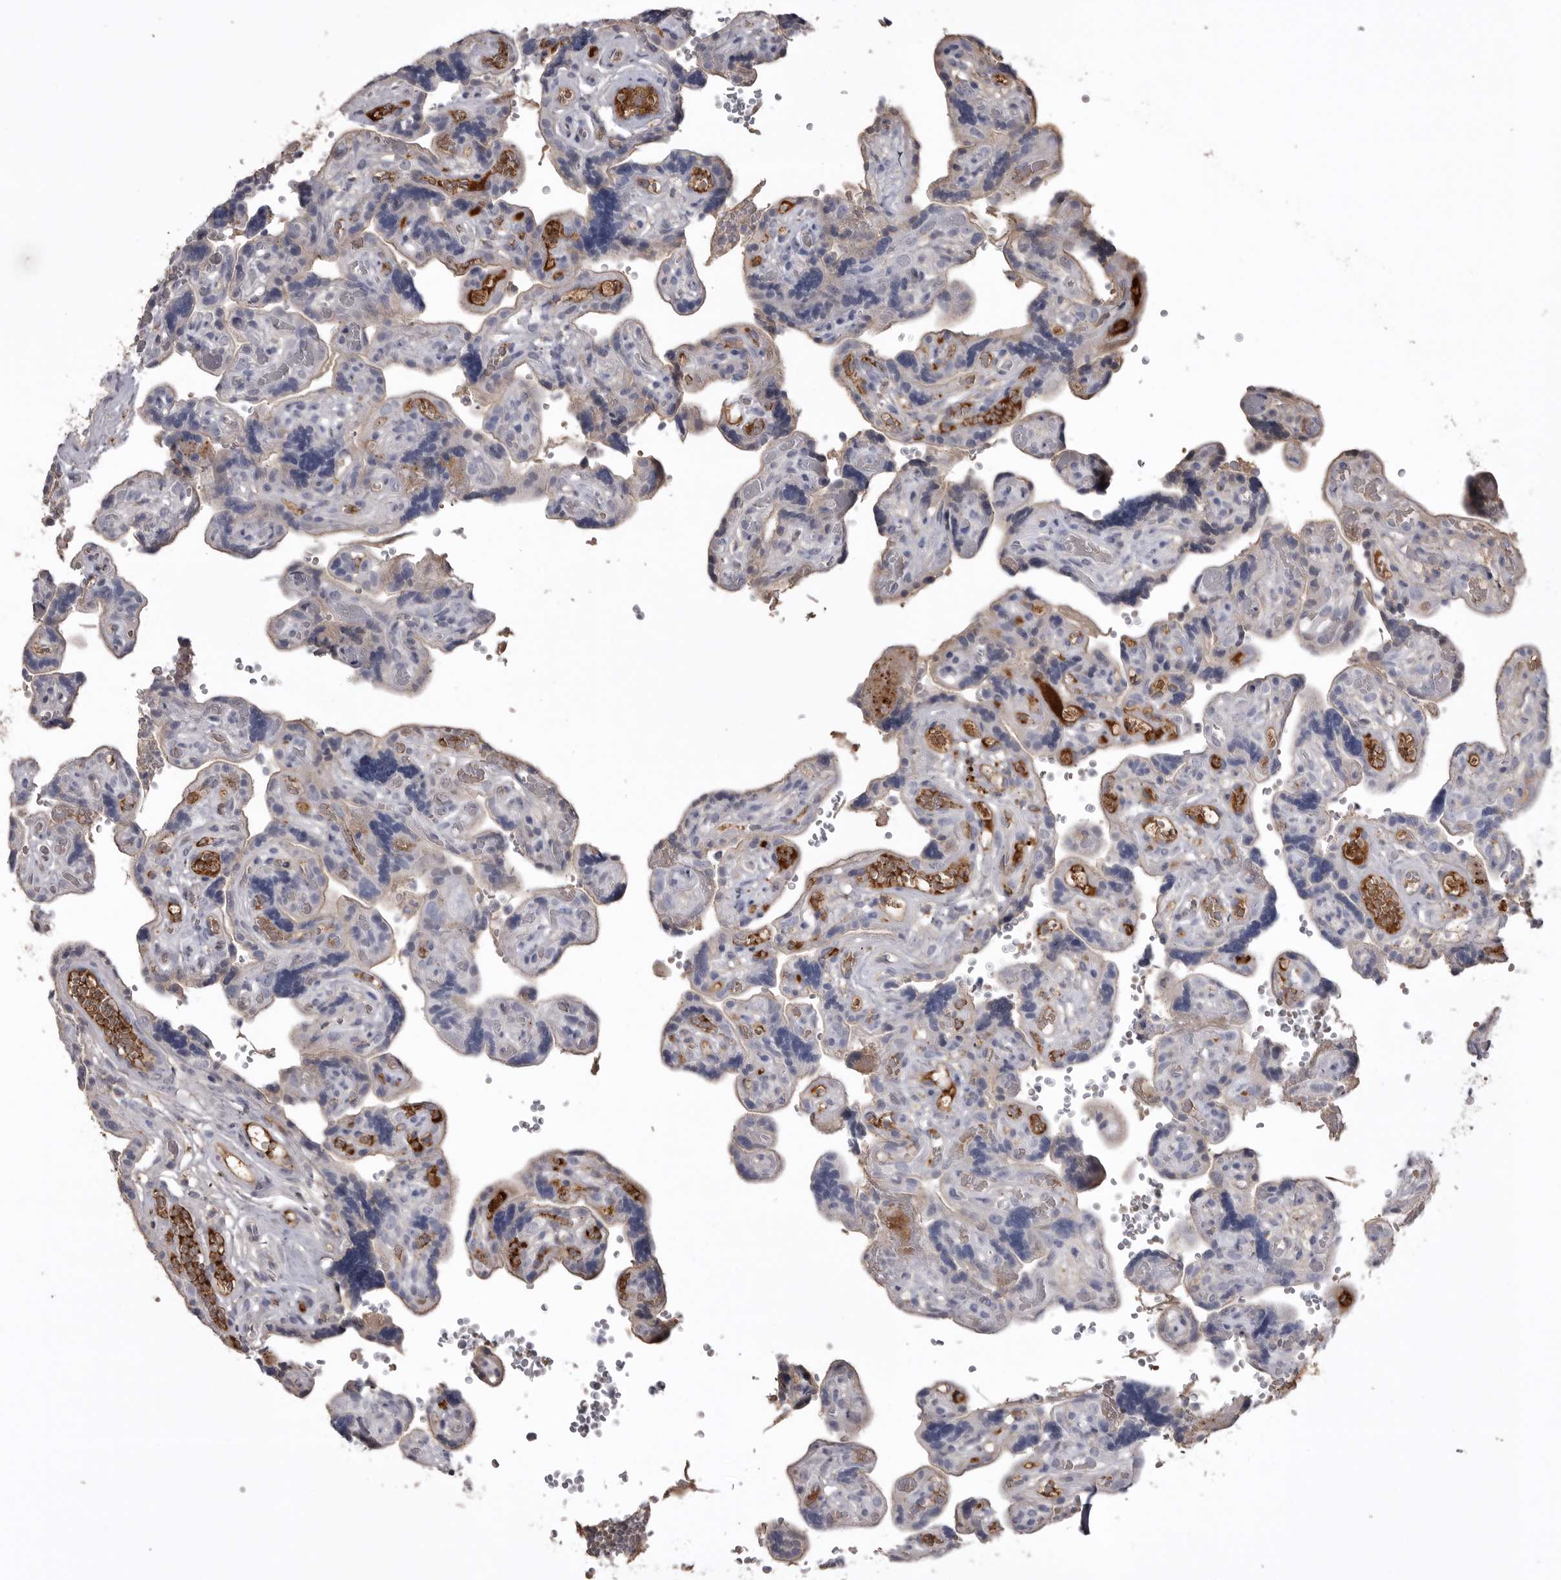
{"staining": {"intensity": "weak", "quantity": "<25%", "location": "cytoplasmic/membranous"}, "tissue": "placenta", "cell_type": "Trophoblastic cells", "image_type": "normal", "snomed": [{"axis": "morphology", "description": "Normal tissue, NOS"}, {"axis": "topography", "description": "Placenta"}], "caption": "High power microscopy micrograph of an immunohistochemistry (IHC) photomicrograph of unremarkable placenta, revealing no significant expression in trophoblastic cells.", "gene": "AHSG", "patient": {"sex": "female", "age": 30}}